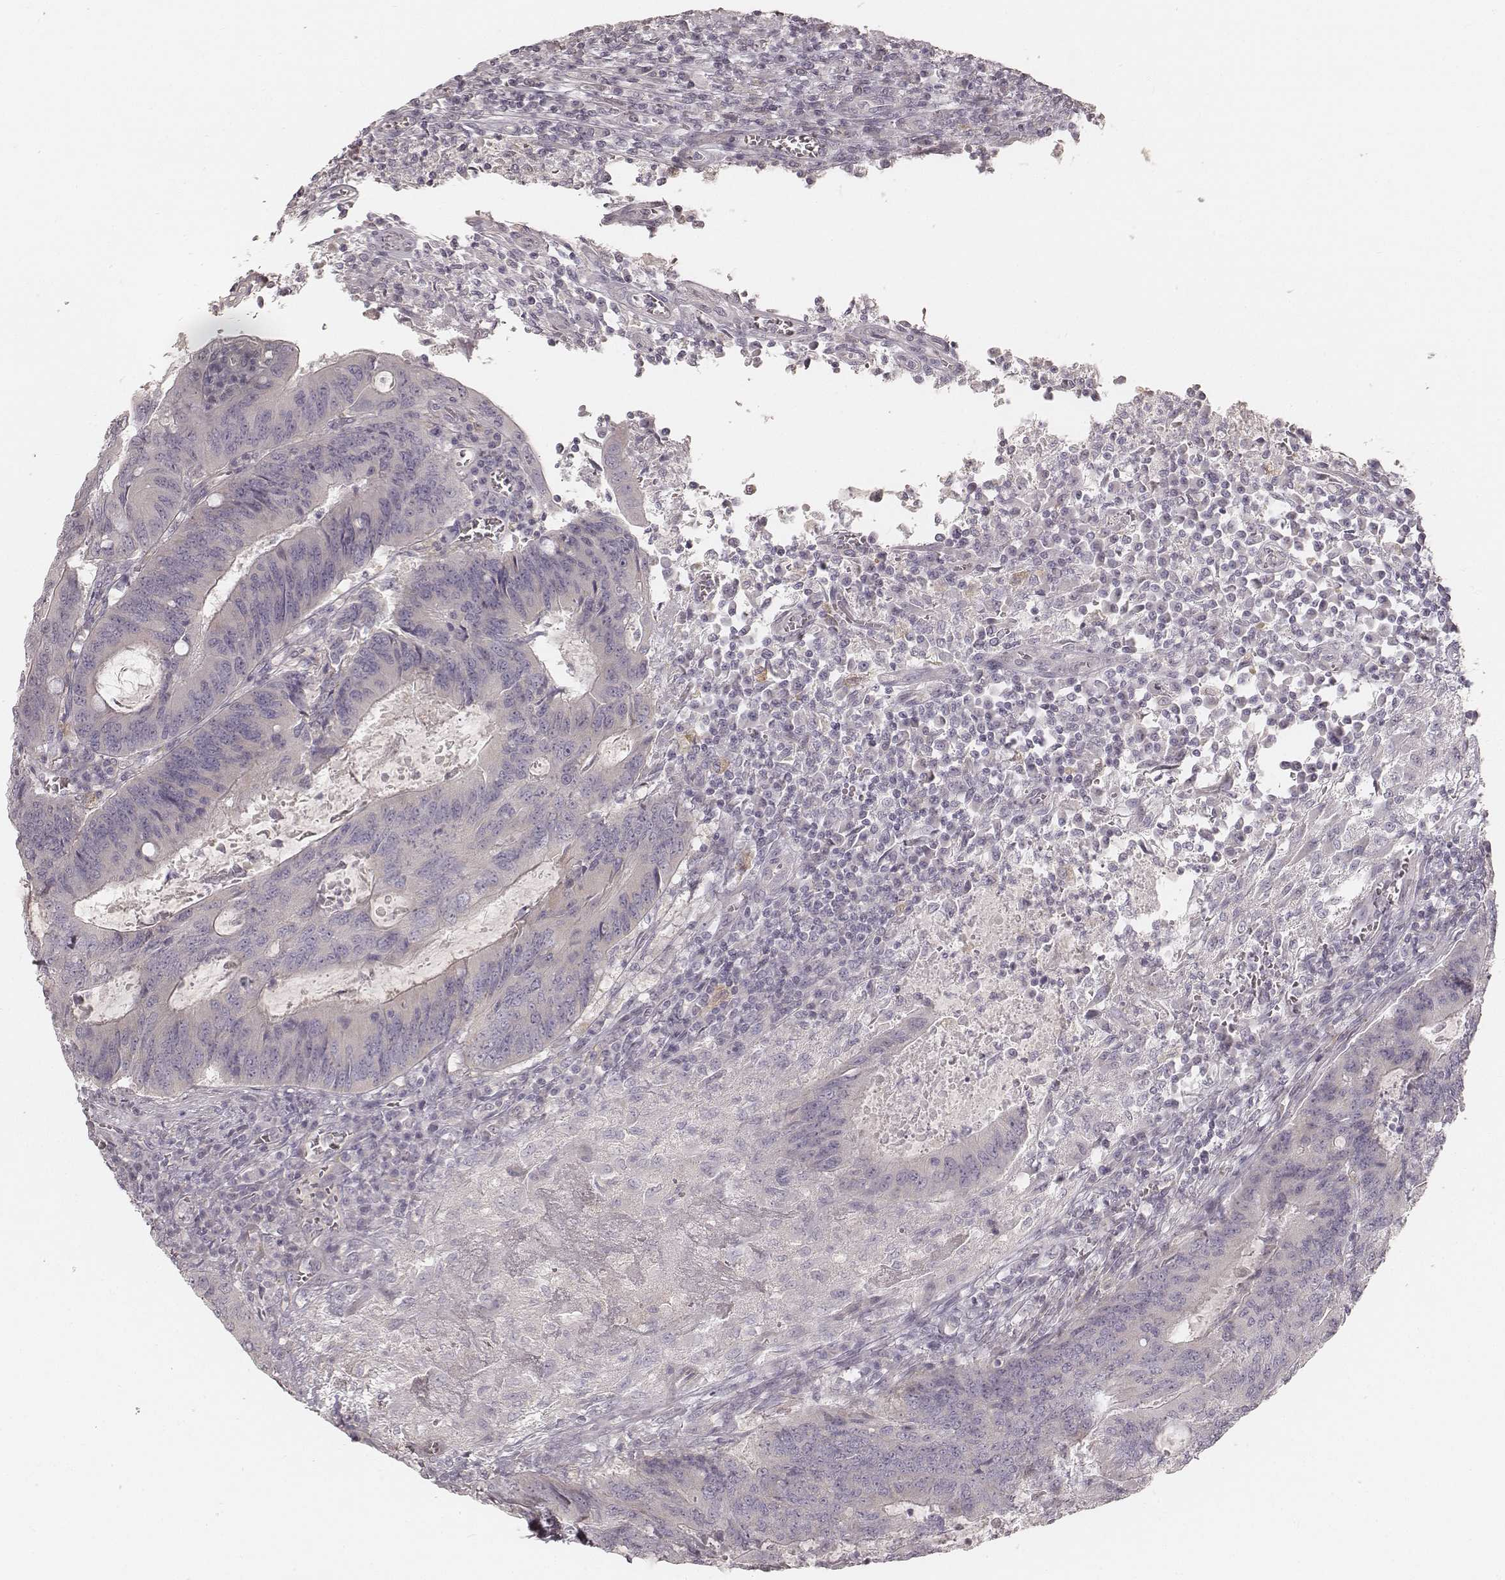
{"staining": {"intensity": "negative", "quantity": "none", "location": "none"}, "tissue": "colorectal cancer", "cell_type": "Tumor cells", "image_type": "cancer", "snomed": [{"axis": "morphology", "description": "Adenocarcinoma, NOS"}, {"axis": "topography", "description": "Colon"}], "caption": "The histopathology image demonstrates no significant positivity in tumor cells of colorectal cancer. (DAB (3,3'-diaminobenzidine) immunohistochemistry (IHC) with hematoxylin counter stain).", "gene": "FMNL2", "patient": {"sex": "male", "age": 67}}